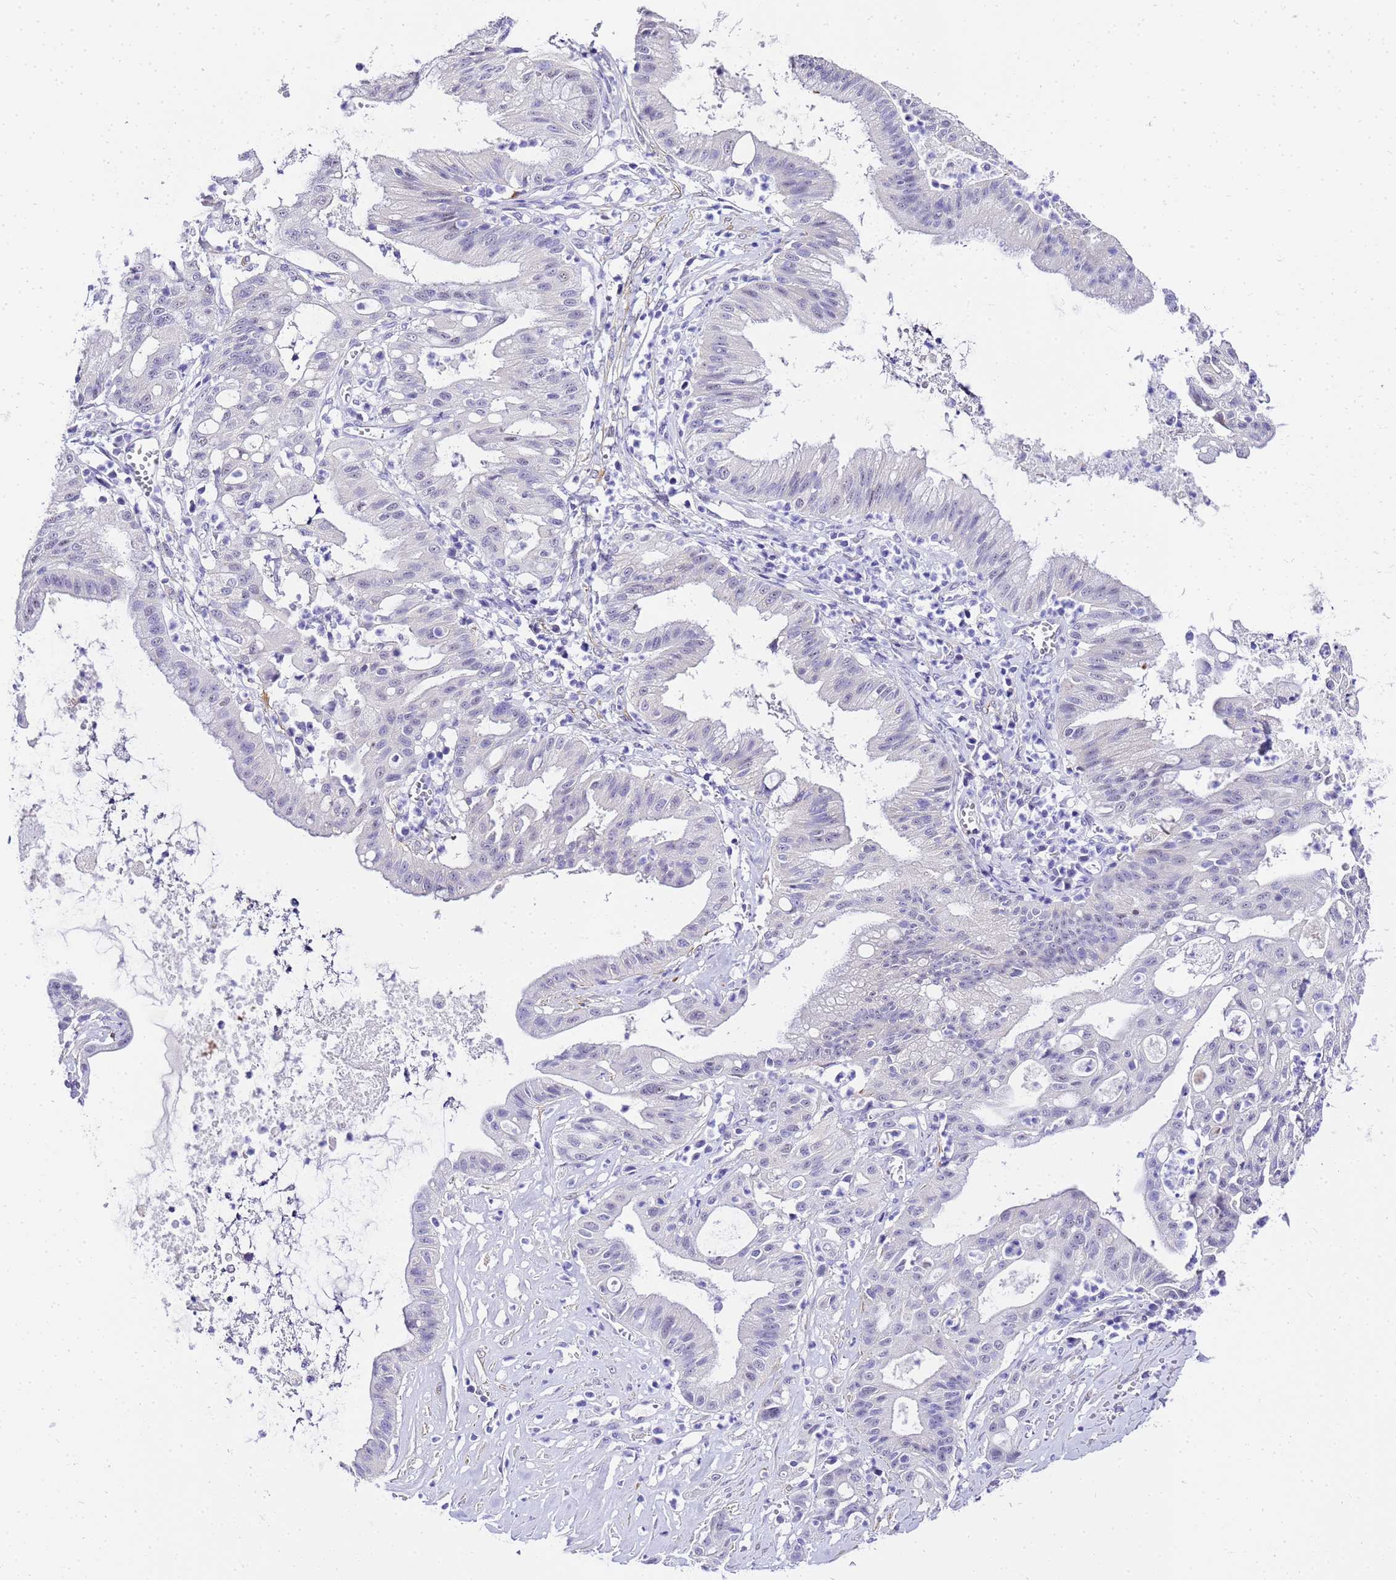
{"staining": {"intensity": "negative", "quantity": "none", "location": "none"}, "tissue": "ovarian cancer", "cell_type": "Tumor cells", "image_type": "cancer", "snomed": [{"axis": "morphology", "description": "Cystadenocarcinoma, mucinous, NOS"}, {"axis": "topography", "description": "Ovary"}], "caption": "DAB immunohistochemical staining of ovarian mucinous cystadenocarcinoma shows no significant expression in tumor cells. (Stains: DAB immunohistochemistry (IHC) with hematoxylin counter stain, Microscopy: brightfield microscopy at high magnification).", "gene": "HSPB6", "patient": {"sex": "female", "age": 70}}